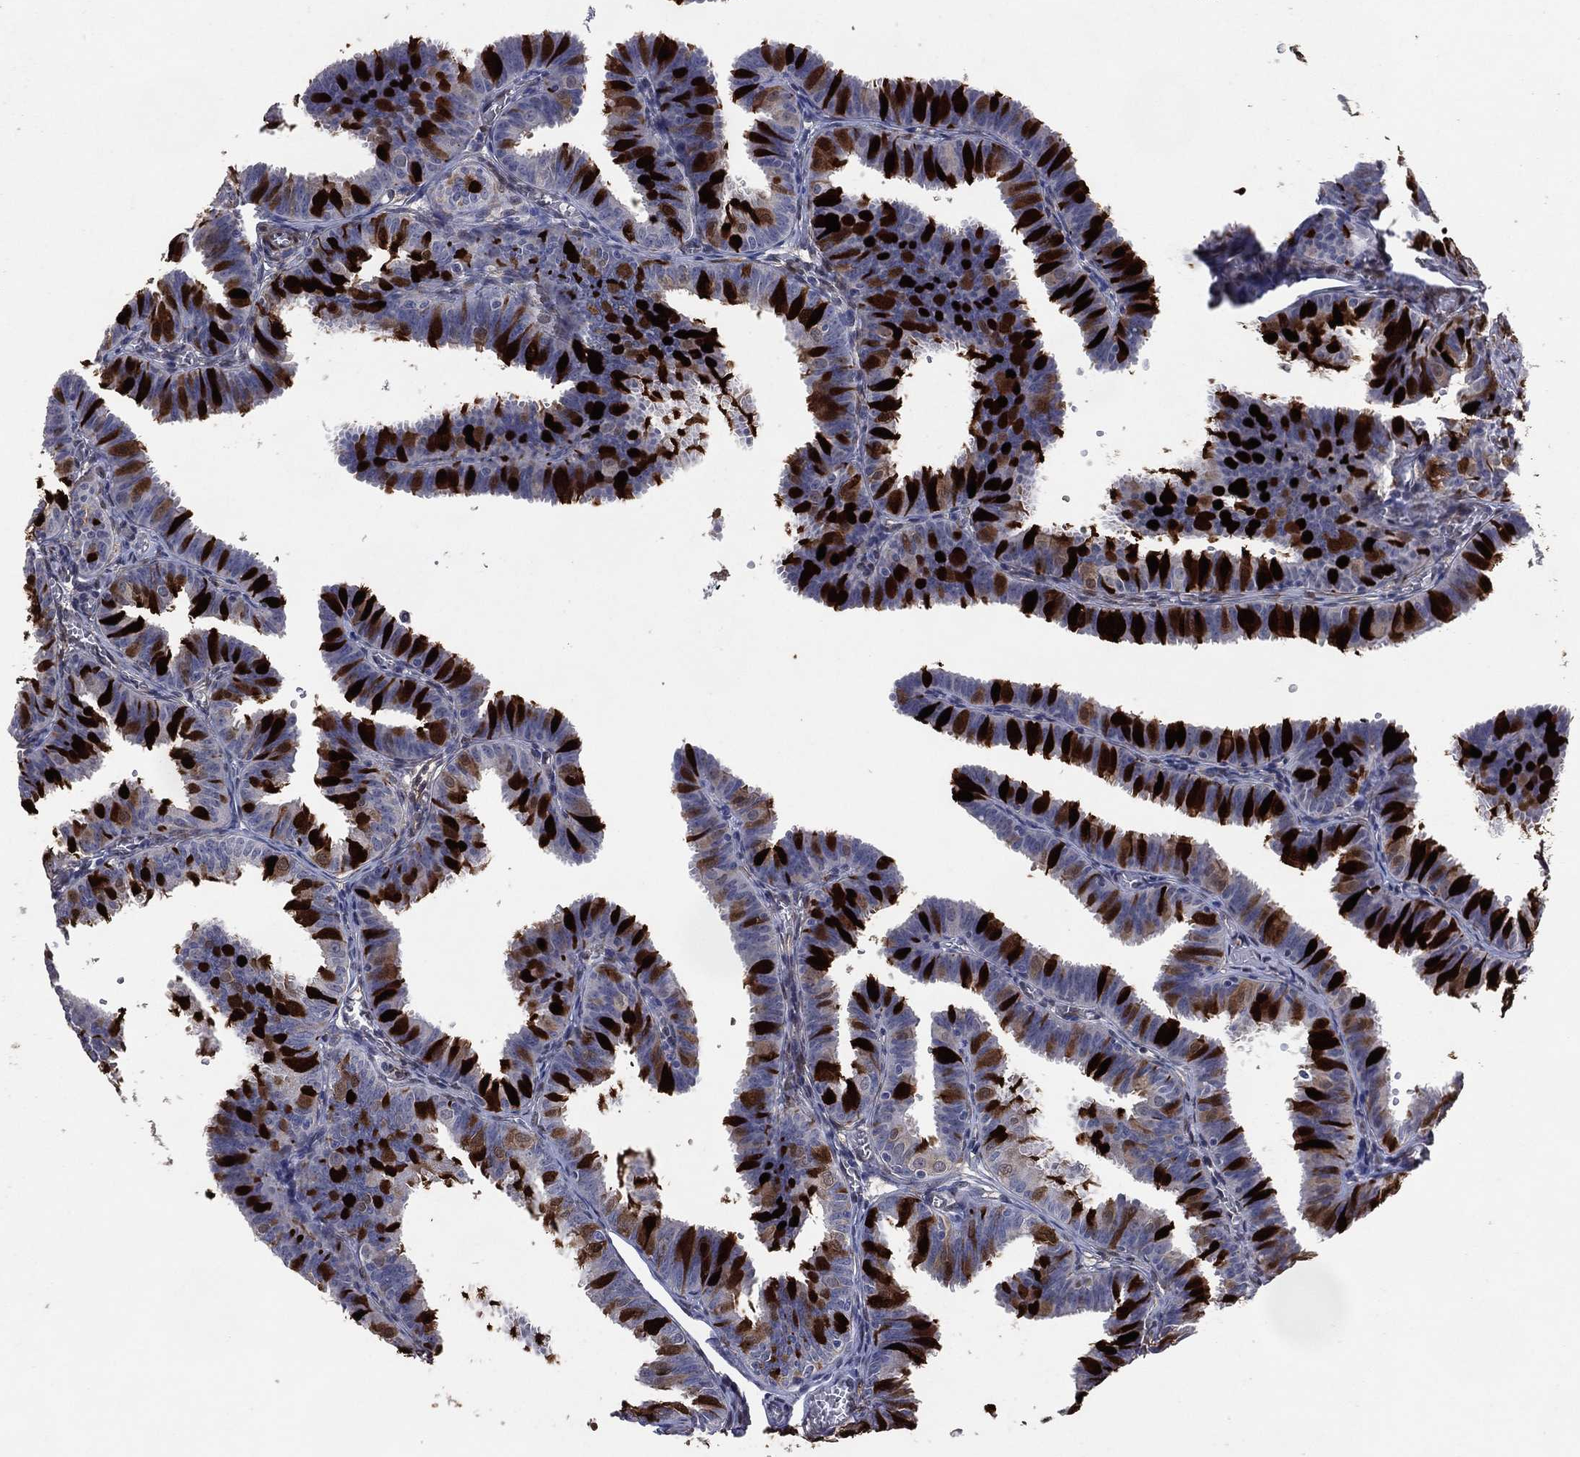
{"staining": {"intensity": "strong", "quantity": "25%-75%", "location": "cytoplasmic/membranous,nuclear"}, "tissue": "fallopian tube", "cell_type": "Glandular cells", "image_type": "normal", "snomed": [{"axis": "morphology", "description": "Normal tissue, NOS"}, {"axis": "topography", "description": "Fallopian tube"}], "caption": "Strong cytoplasmic/membranous,nuclear expression is appreciated in approximately 25%-75% of glandular cells in normal fallopian tube.", "gene": "AK1", "patient": {"sex": "female", "age": 25}}